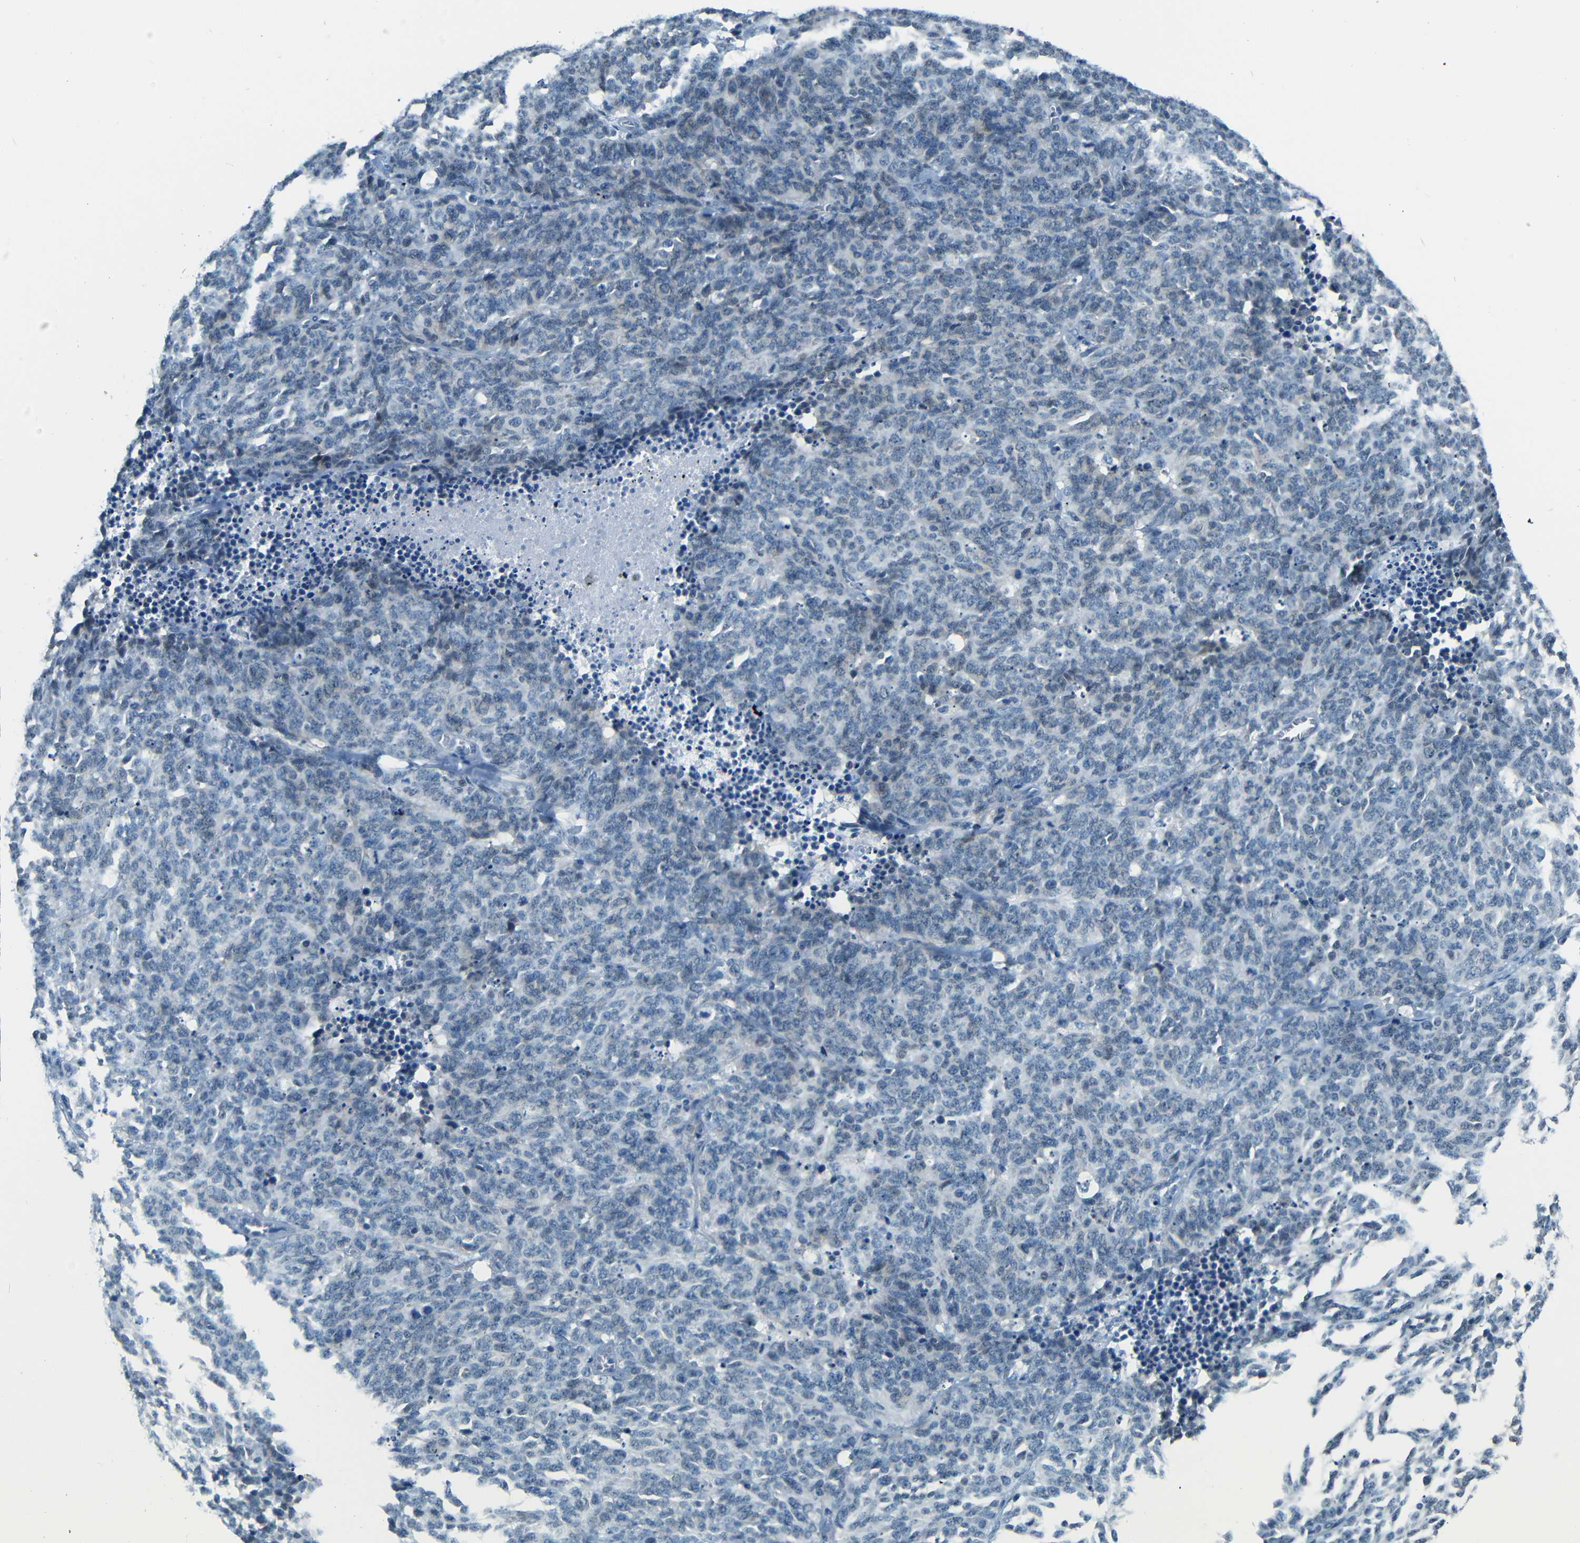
{"staining": {"intensity": "negative", "quantity": "none", "location": "none"}, "tissue": "lung cancer", "cell_type": "Tumor cells", "image_type": "cancer", "snomed": [{"axis": "morphology", "description": "Neoplasm, malignant, NOS"}, {"axis": "topography", "description": "Lung"}], "caption": "The image demonstrates no significant staining in tumor cells of lung cancer. (DAB (3,3'-diaminobenzidine) immunohistochemistry (IHC), high magnification).", "gene": "ZMAT1", "patient": {"sex": "female", "age": 58}}